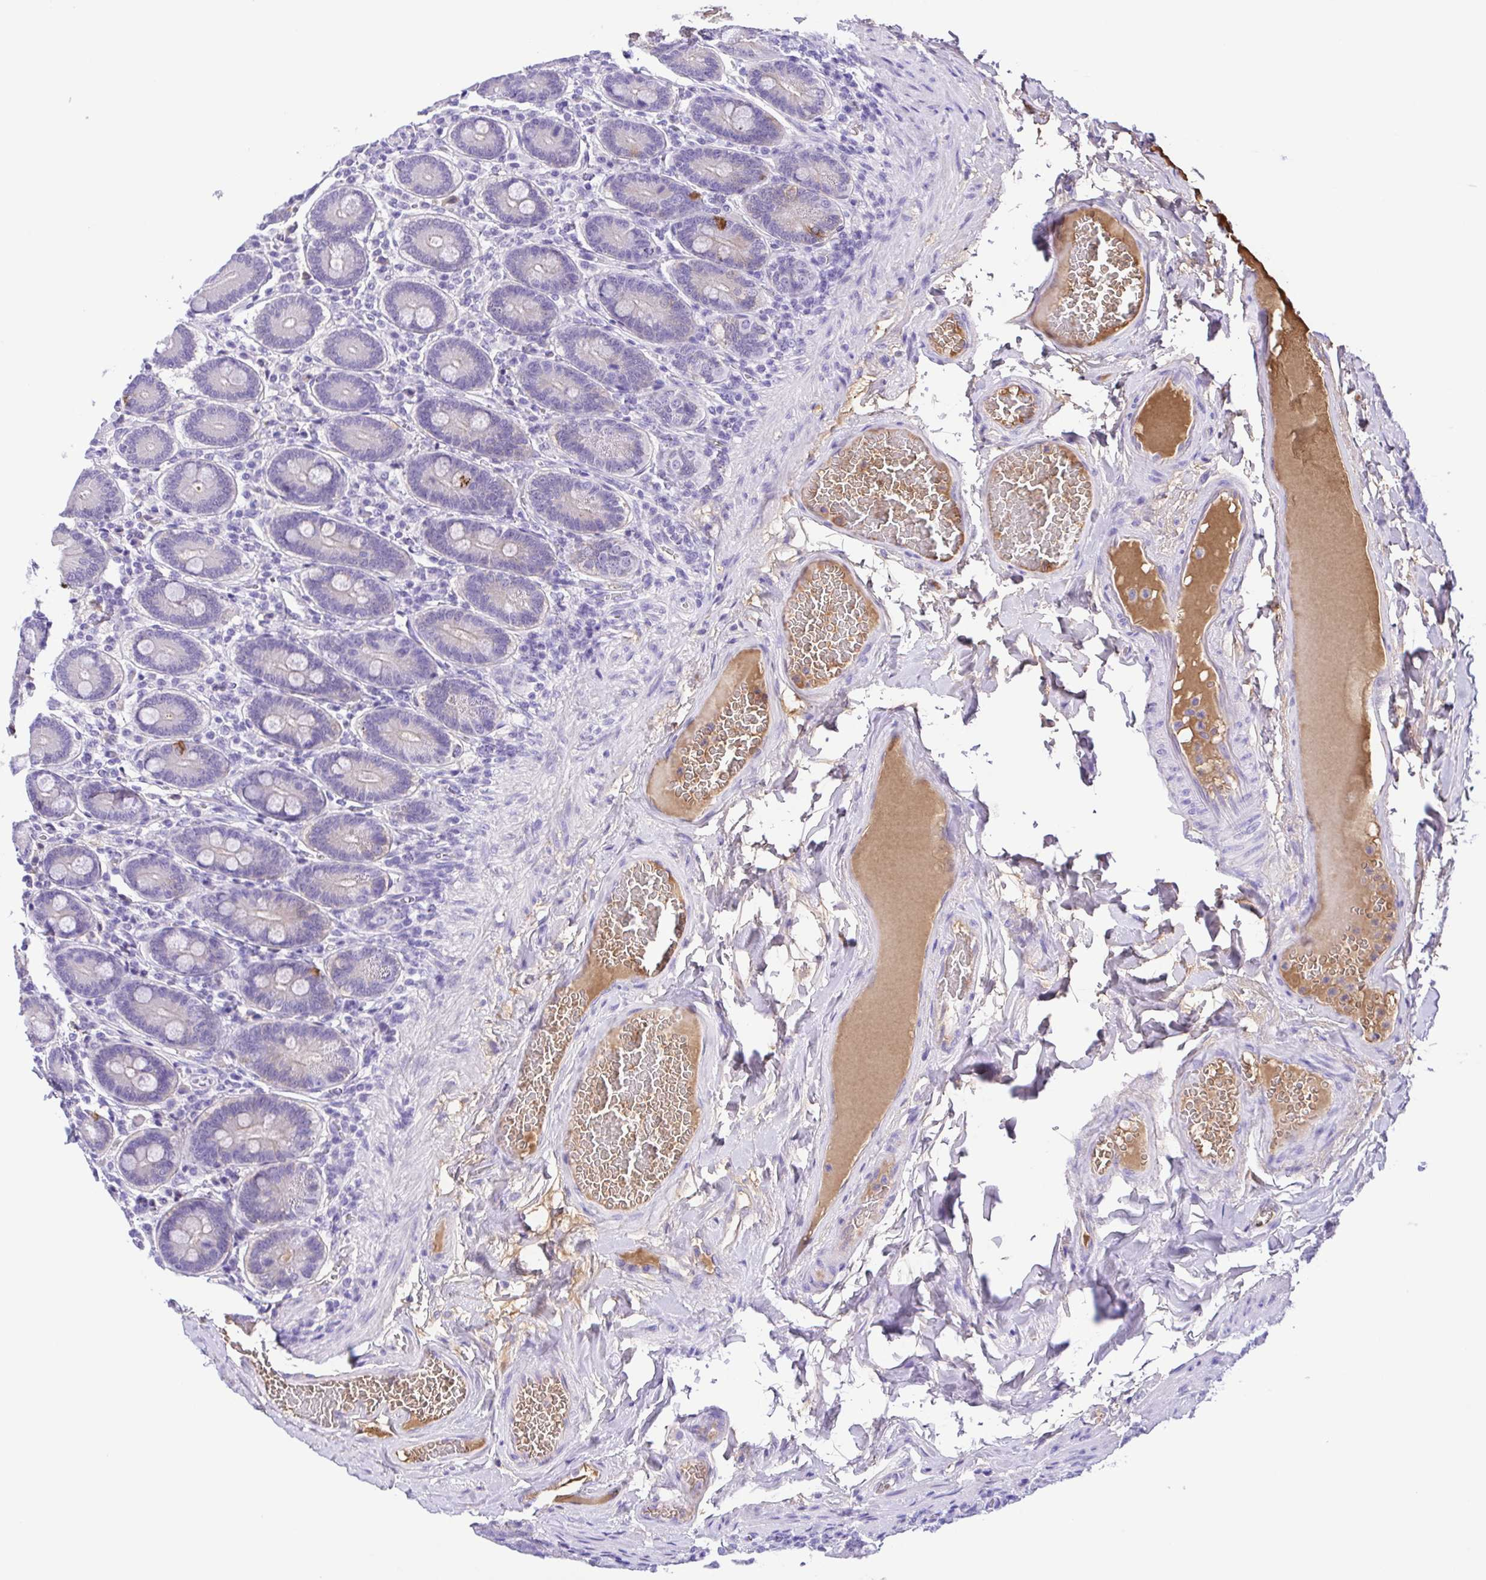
{"staining": {"intensity": "negative", "quantity": "none", "location": "none"}, "tissue": "duodenum", "cell_type": "Glandular cells", "image_type": "normal", "snomed": [{"axis": "morphology", "description": "Normal tissue, NOS"}, {"axis": "topography", "description": "Duodenum"}], "caption": "There is no significant expression in glandular cells of duodenum.", "gene": "IGFL1", "patient": {"sex": "female", "age": 62}}